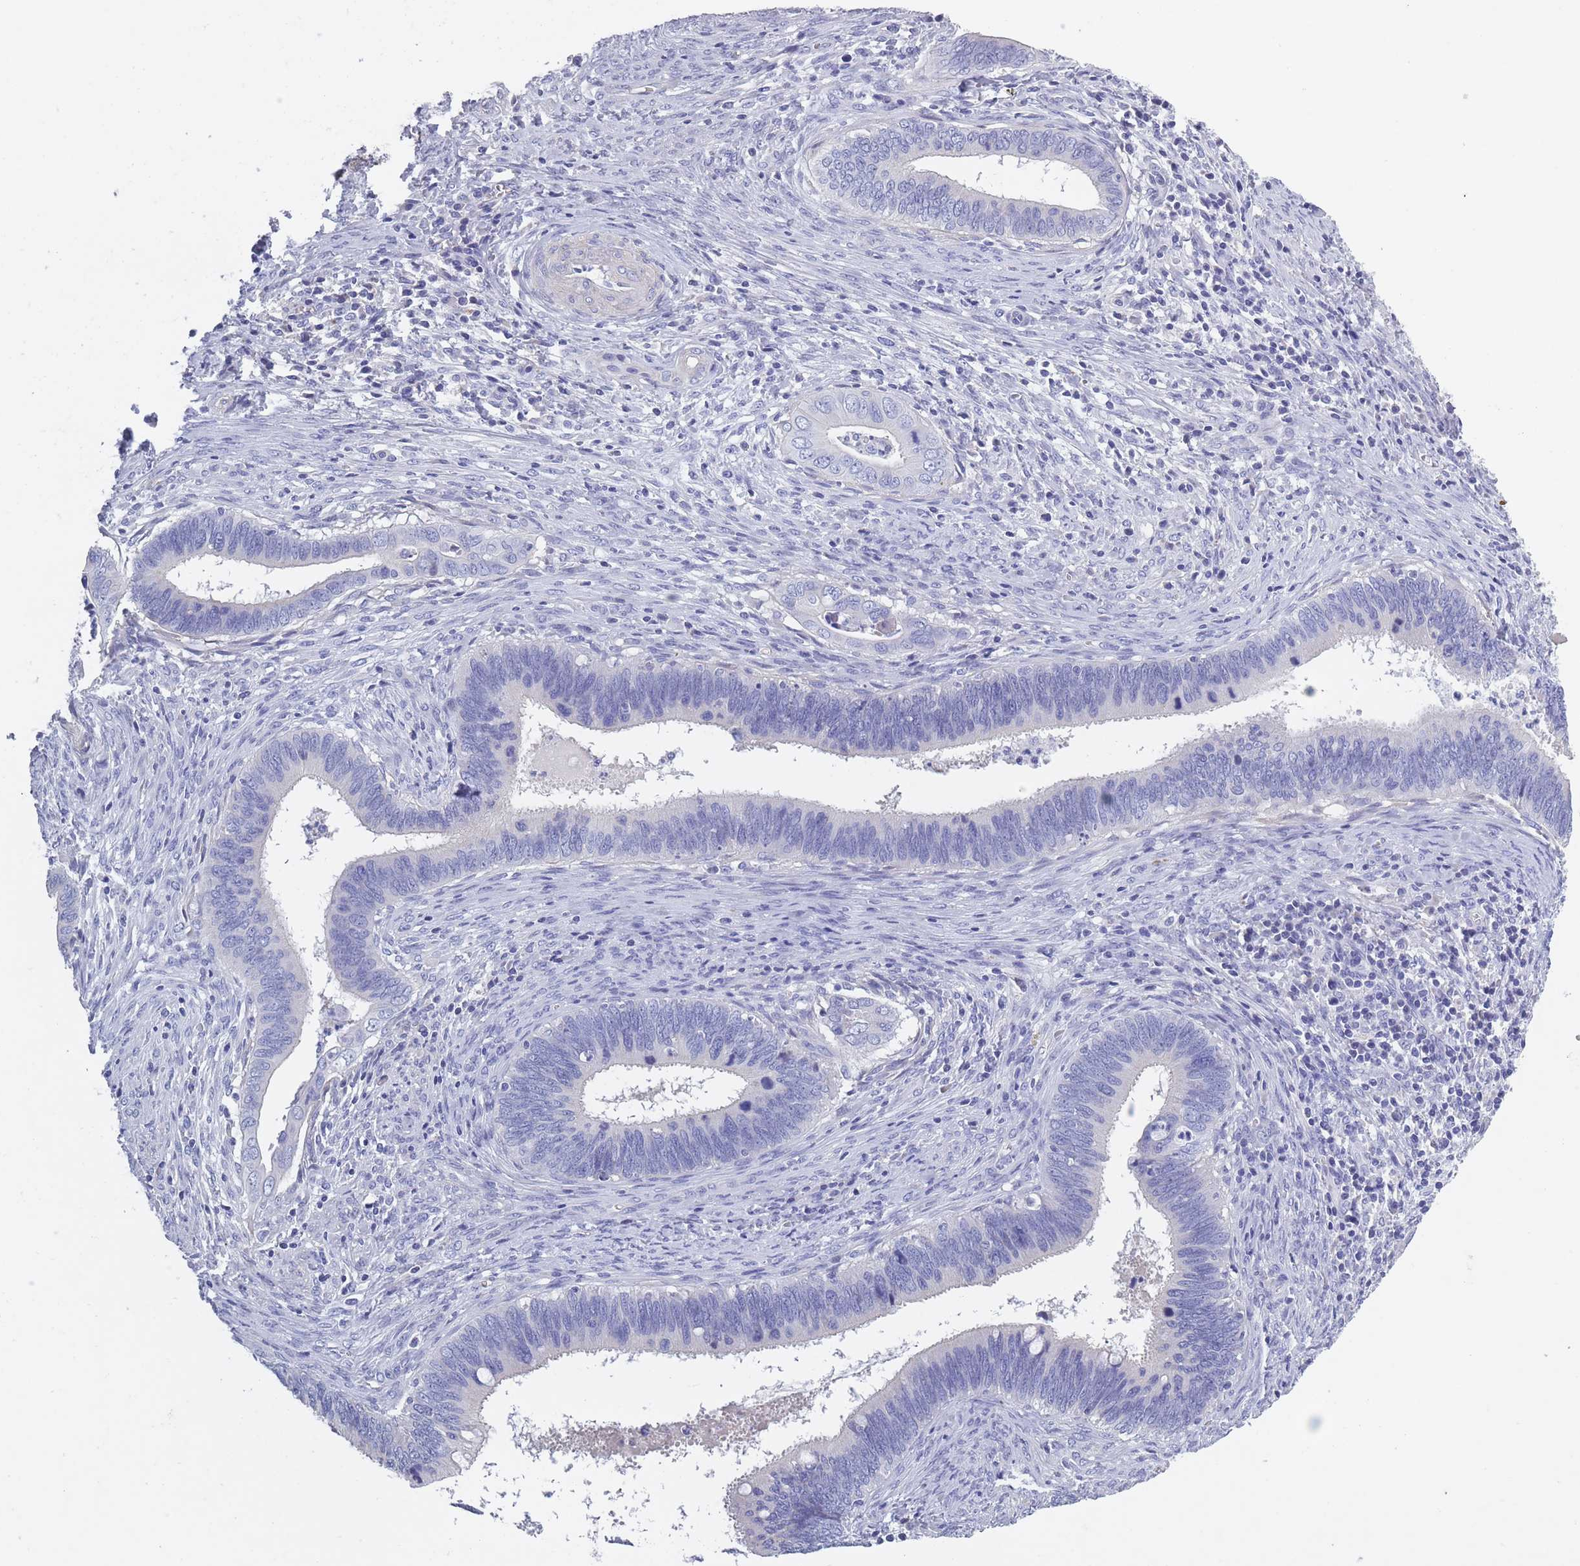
{"staining": {"intensity": "negative", "quantity": "none", "location": "none"}, "tissue": "cervical cancer", "cell_type": "Tumor cells", "image_type": "cancer", "snomed": [{"axis": "morphology", "description": "Adenocarcinoma, NOS"}, {"axis": "topography", "description": "Cervix"}], "caption": "This is an immunohistochemistry (IHC) micrograph of cervical adenocarcinoma. There is no staining in tumor cells.", "gene": "OR4C5", "patient": {"sex": "female", "age": 42}}